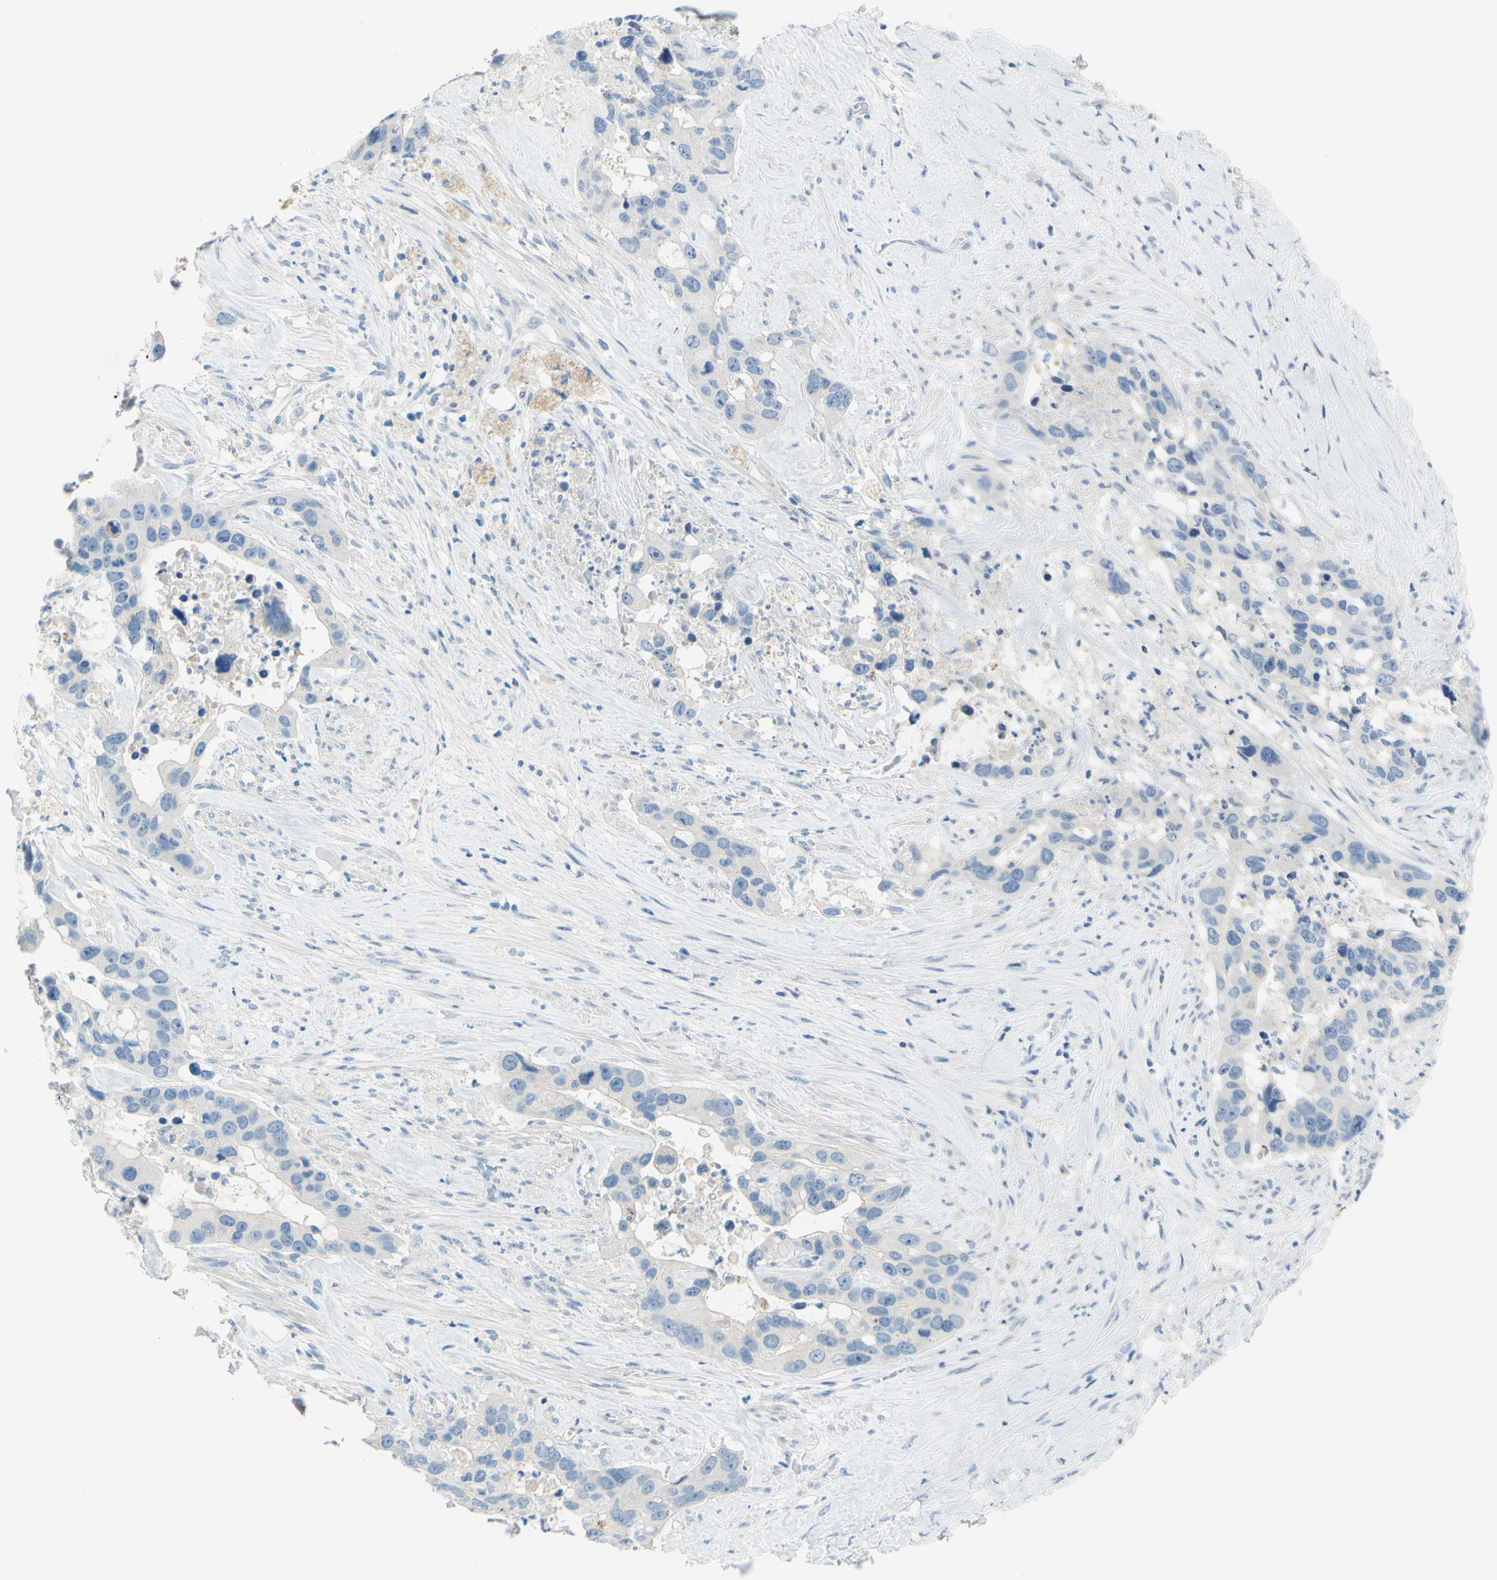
{"staining": {"intensity": "negative", "quantity": "none", "location": "none"}, "tissue": "liver cancer", "cell_type": "Tumor cells", "image_type": "cancer", "snomed": [{"axis": "morphology", "description": "Cholangiocarcinoma"}, {"axis": "topography", "description": "Liver"}], "caption": "Tumor cells show no significant staining in liver cancer.", "gene": "SLC1A2", "patient": {"sex": "female", "age": 65}}